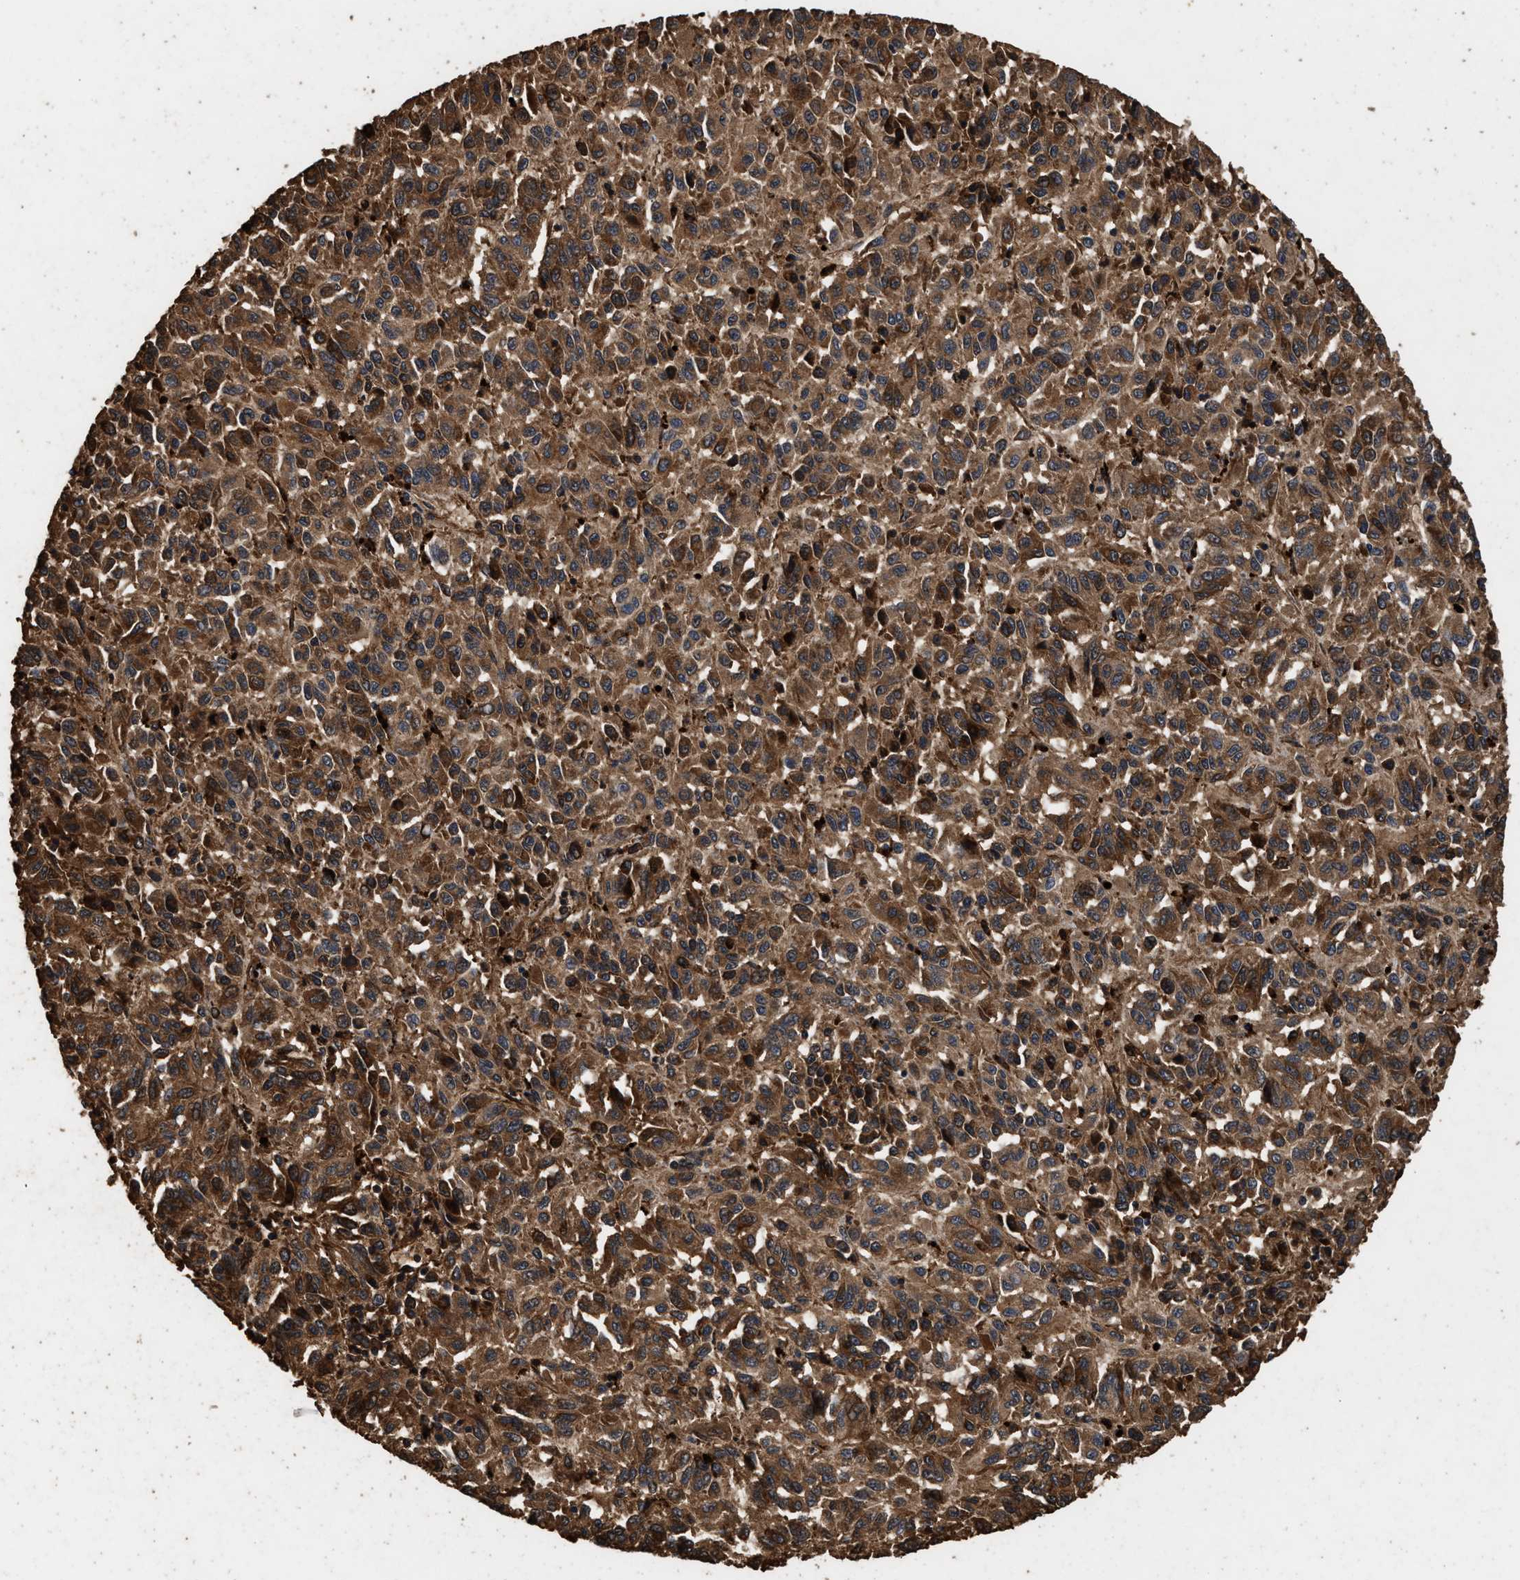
{"staining": {"intensity": "moderate", "quantity": ">75%", "location": "cytoplasmic/membranous"}, "tissue": "melanoma", "cell_type": "Tumor cells", "image_type": "cancer", "snomed": [{"axis": "morphology", "description": "Malignant melanoma, Metastatic site"}, {"axis": "topography", "description": "Lung"}], "caption": "Immunohistochemical staining of human melanoma shows medium levels of moderate cytoplasmic/membranous staining in about >75% of tumor cells.", "gene": "KYAT1", "patient": {"sex": "male", "age": 64}}